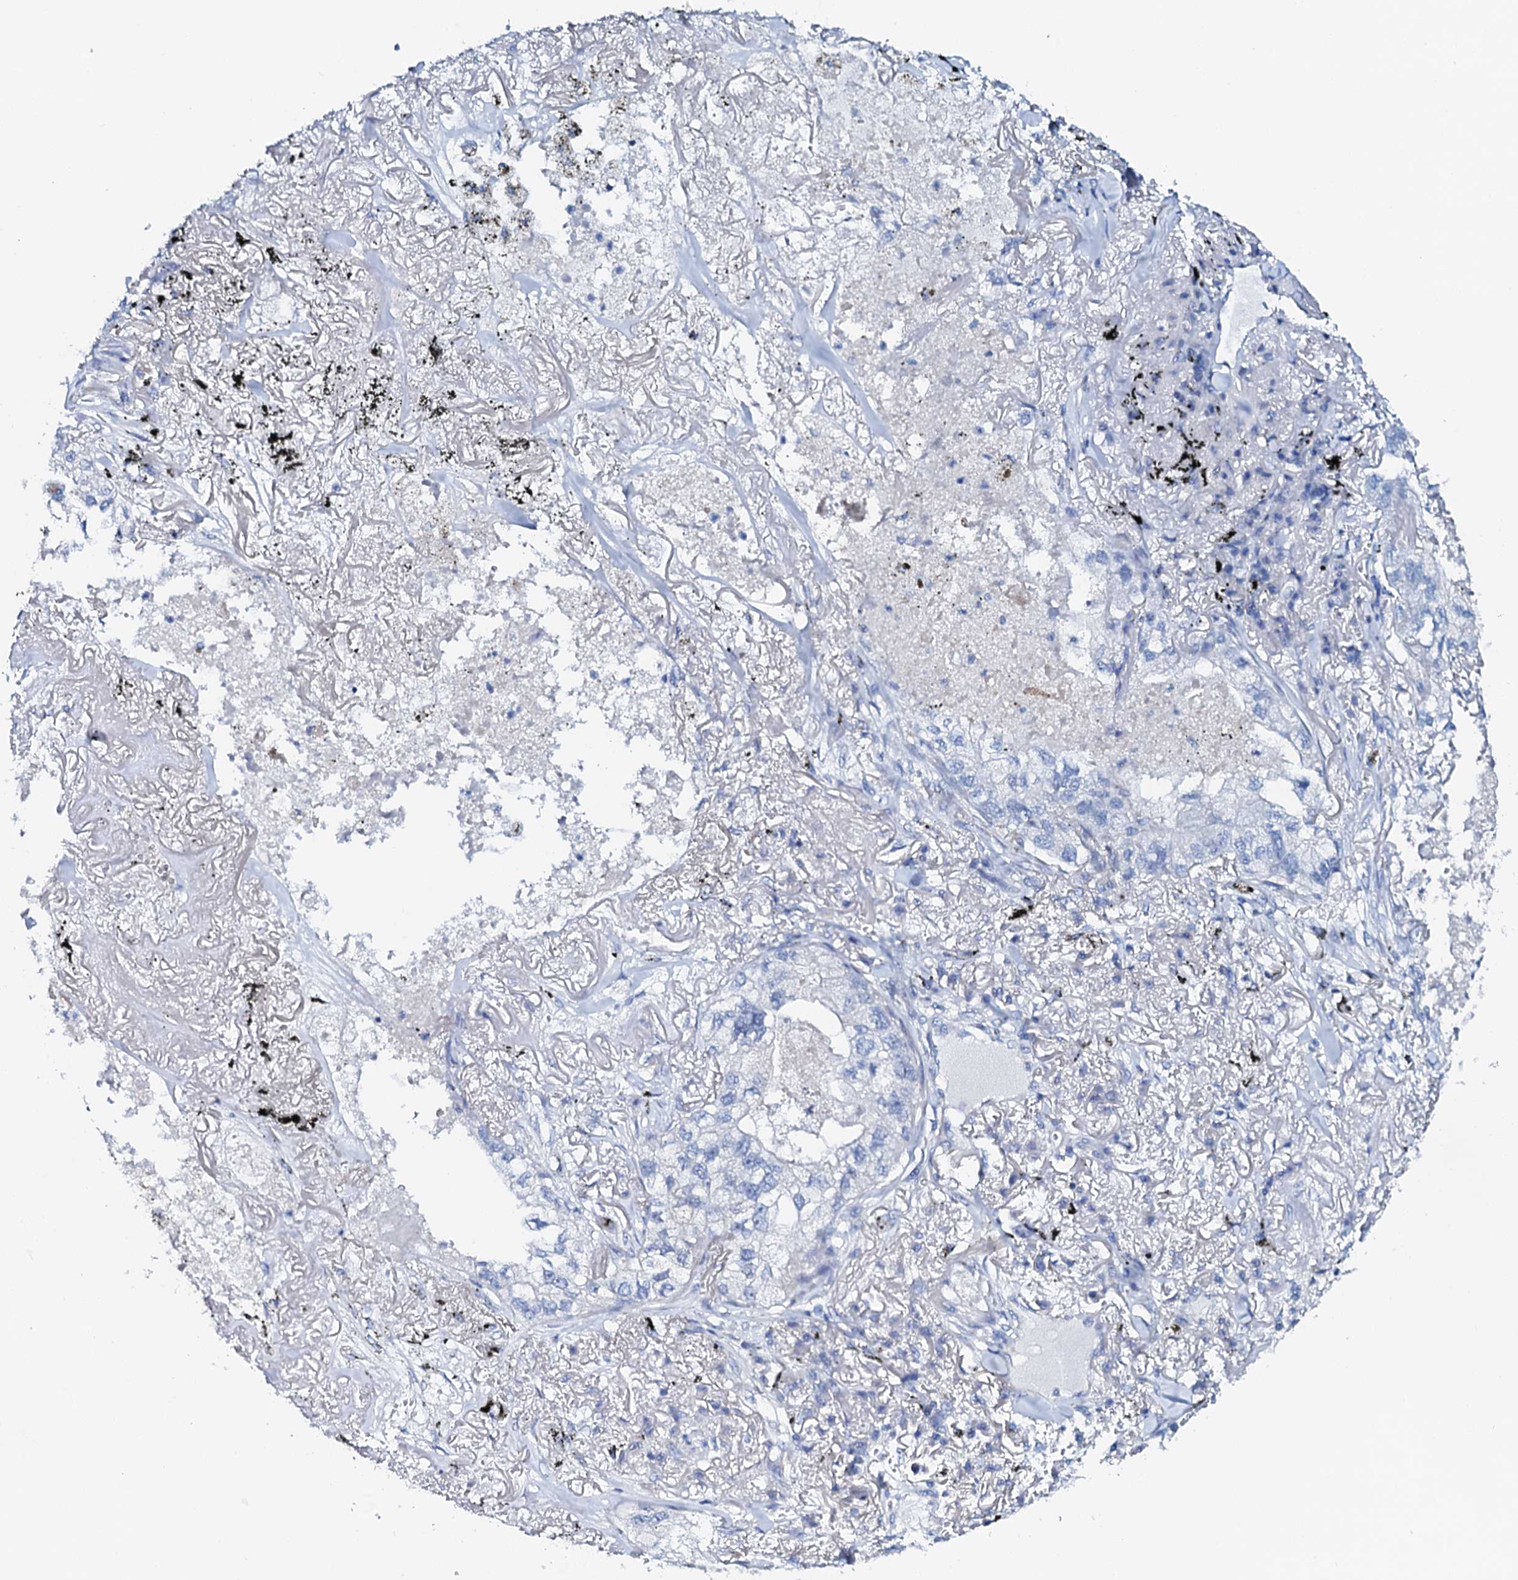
{"staining": {"intensity": "negative", "quantity": "none", "location": "none"}, "tissue": "lung cancer", "cell_type": "Tumor cells", "image_type": "cancer", "snomed": [{"axis": "morphology", "description": "Adenocarcinoma, NOS"}, {"axis": "topography", "description": "Lung"}], "caption": "Protein analysis of lung adenocarcinoma exhibits no significant expression in tumor cells.", "gene": "AMER2", "patient": {"sex": "male", "age": 65}}